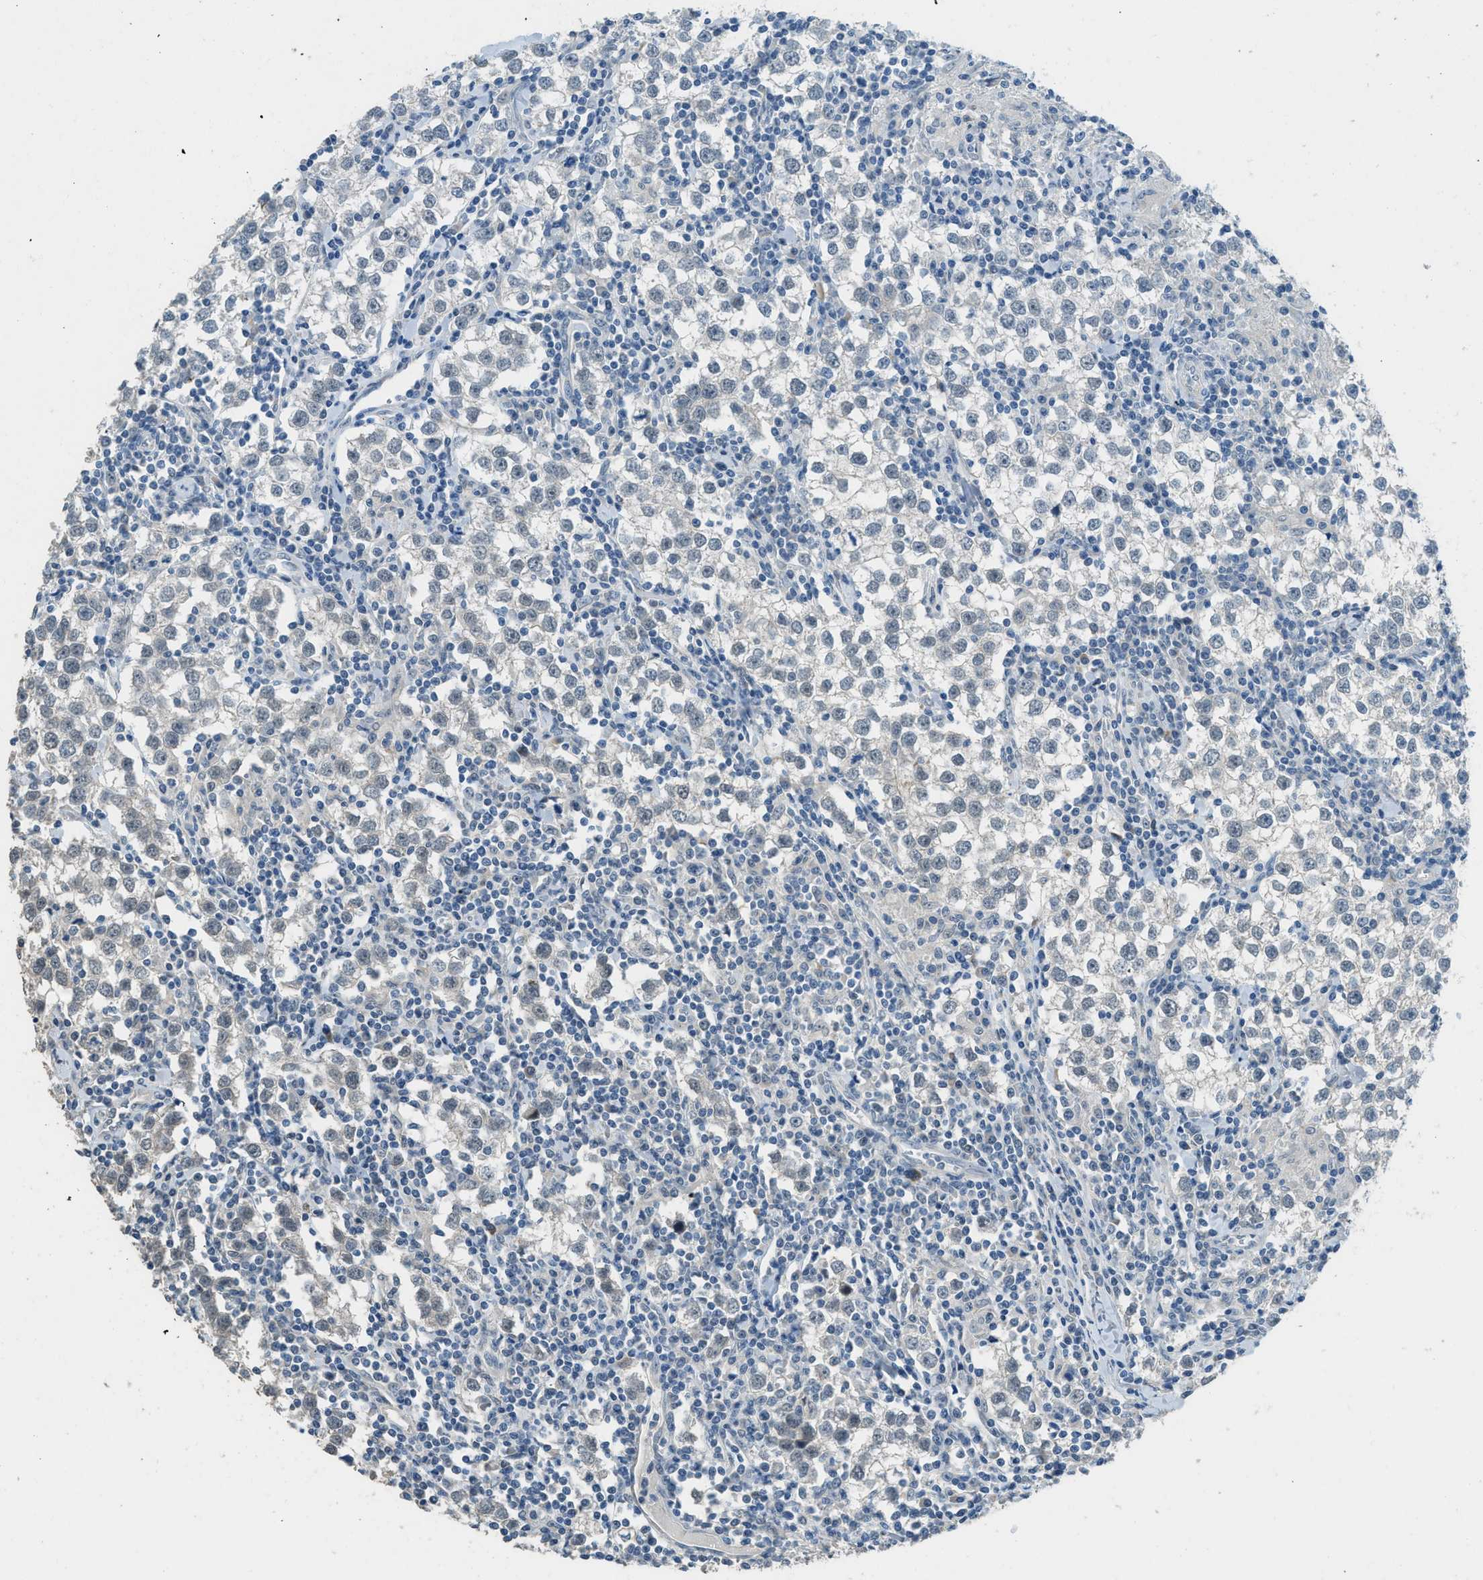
{"staining": {"intensity": "negative", "quantity": "none", "location": "none"}, "tissue": "testis cancer", "cell_type": "Tumor cells", "image_type": "cancer", "snomed": [{"axis": "morphology", "description": "Seminoma, NOS"}, {"axis": "morphology", "description": "Carcinoma, Embryonal, NOS"}, {"axis": "topography", "description": "Testis"}], "caption": "The histopathology image reveals no staining of tumor cells in testis embryonal carcinoma.", "gene": "TIMD4", "patient": {"sex": "male", "age": 36}}